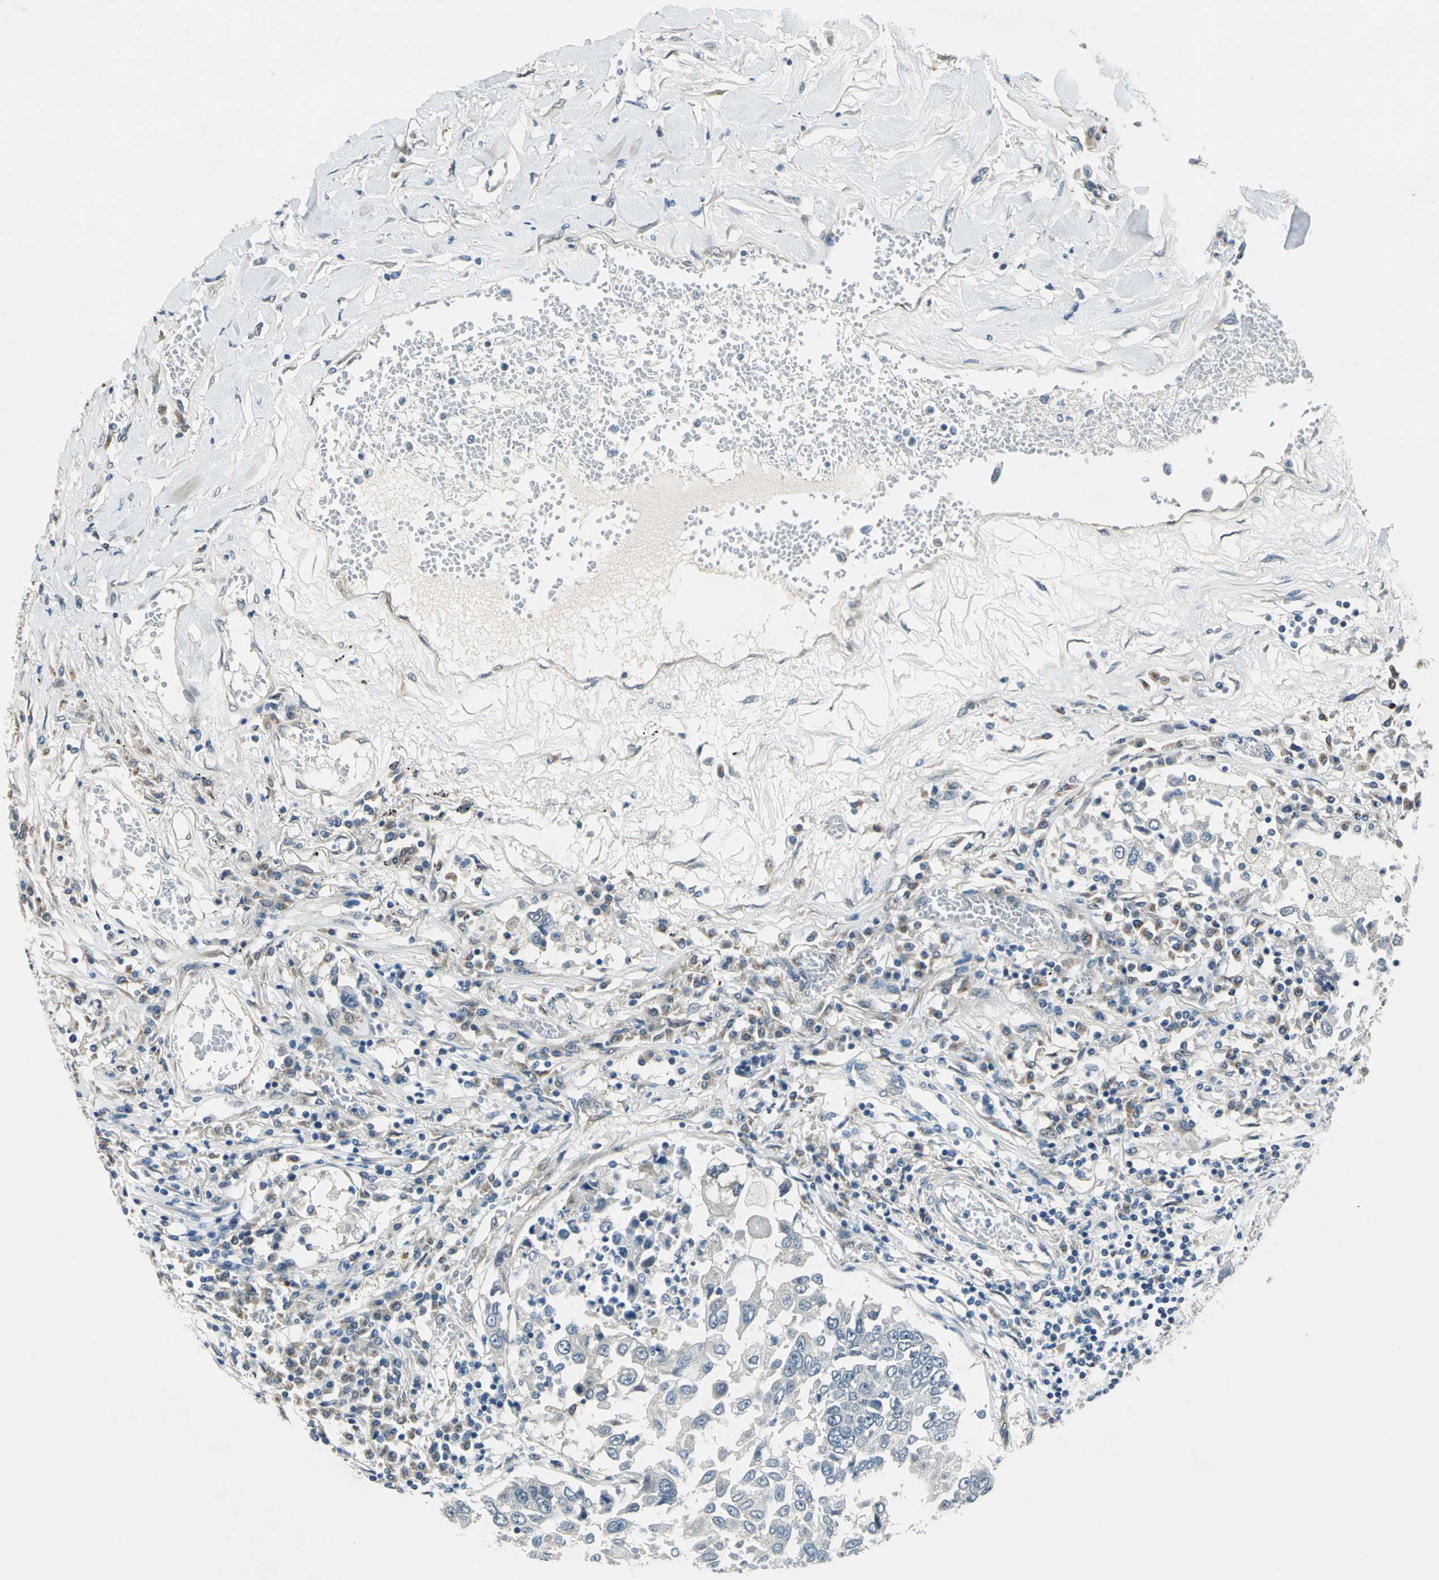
{"staining": {"intensity": "negative", "quantity": "none", "location": "none"}, "tissue": "lung cancer", "cell_type": "Tumor cells", "image_type": "cancer", "snomed": [{"axis": "morphology", "description": "Squamous cell carcinoma, NOS"}, {"axis": "topography", "description": "Lung"}], "caption": "An image of human squamous cell carcinoma (lung) is negative for staining in tumor cells. The staining is performed using DAB brown chromogen with nuclei counter-stained in using hematoxylin.", "gene": "CDC42EP1", "patient": {"sex": "male", "age": 71}}